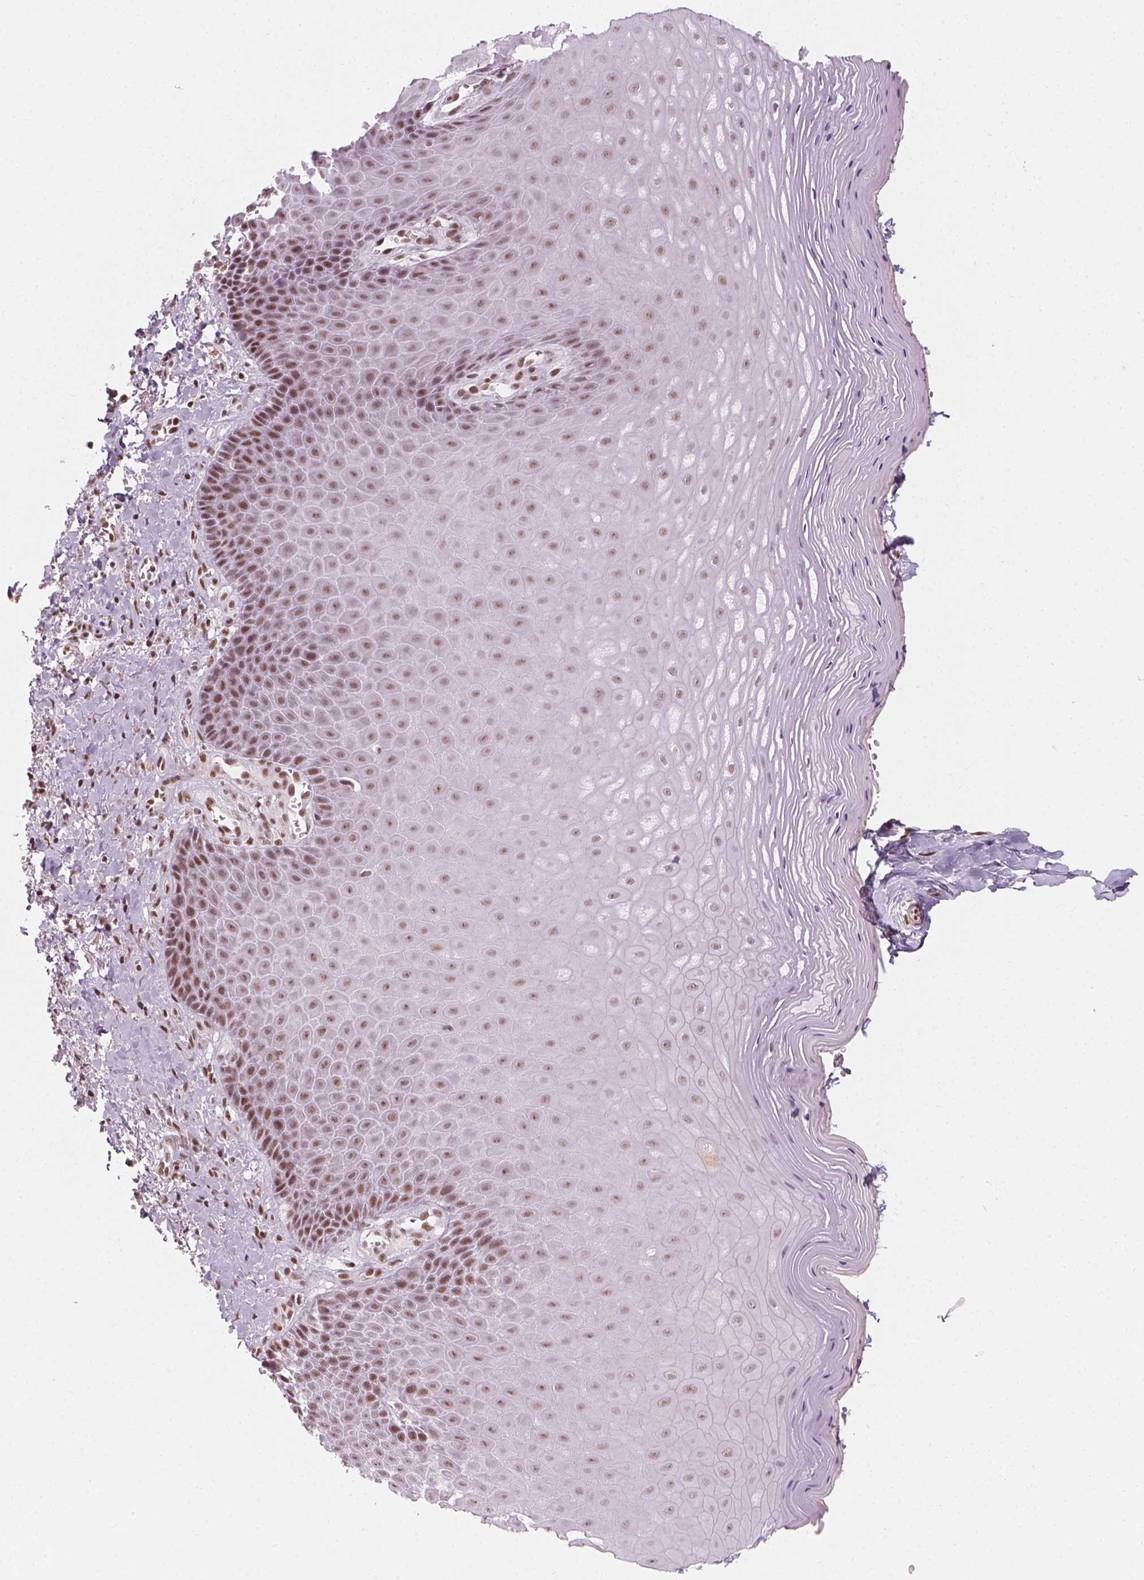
{"staining": {"intensity": "moderate", "quantity": ">75%", "location": "nuclear"}, "tissue": "vagina", "cell_type": "Squamous epithelial cells", "image_type": "normal", "snomed": [{"axis": "morphology", "description": "Normal tissue, NOS"}, {"axis": "topography", "description": "Vagina"}], "caption": "Protein expression by immunohistochemistry shows moderate nuclear positivity in about >75% of squamous epithelial cells in unremarkable vagina.", "gene": "ELF2", "patient": {"sex": "female", "age": 83}}